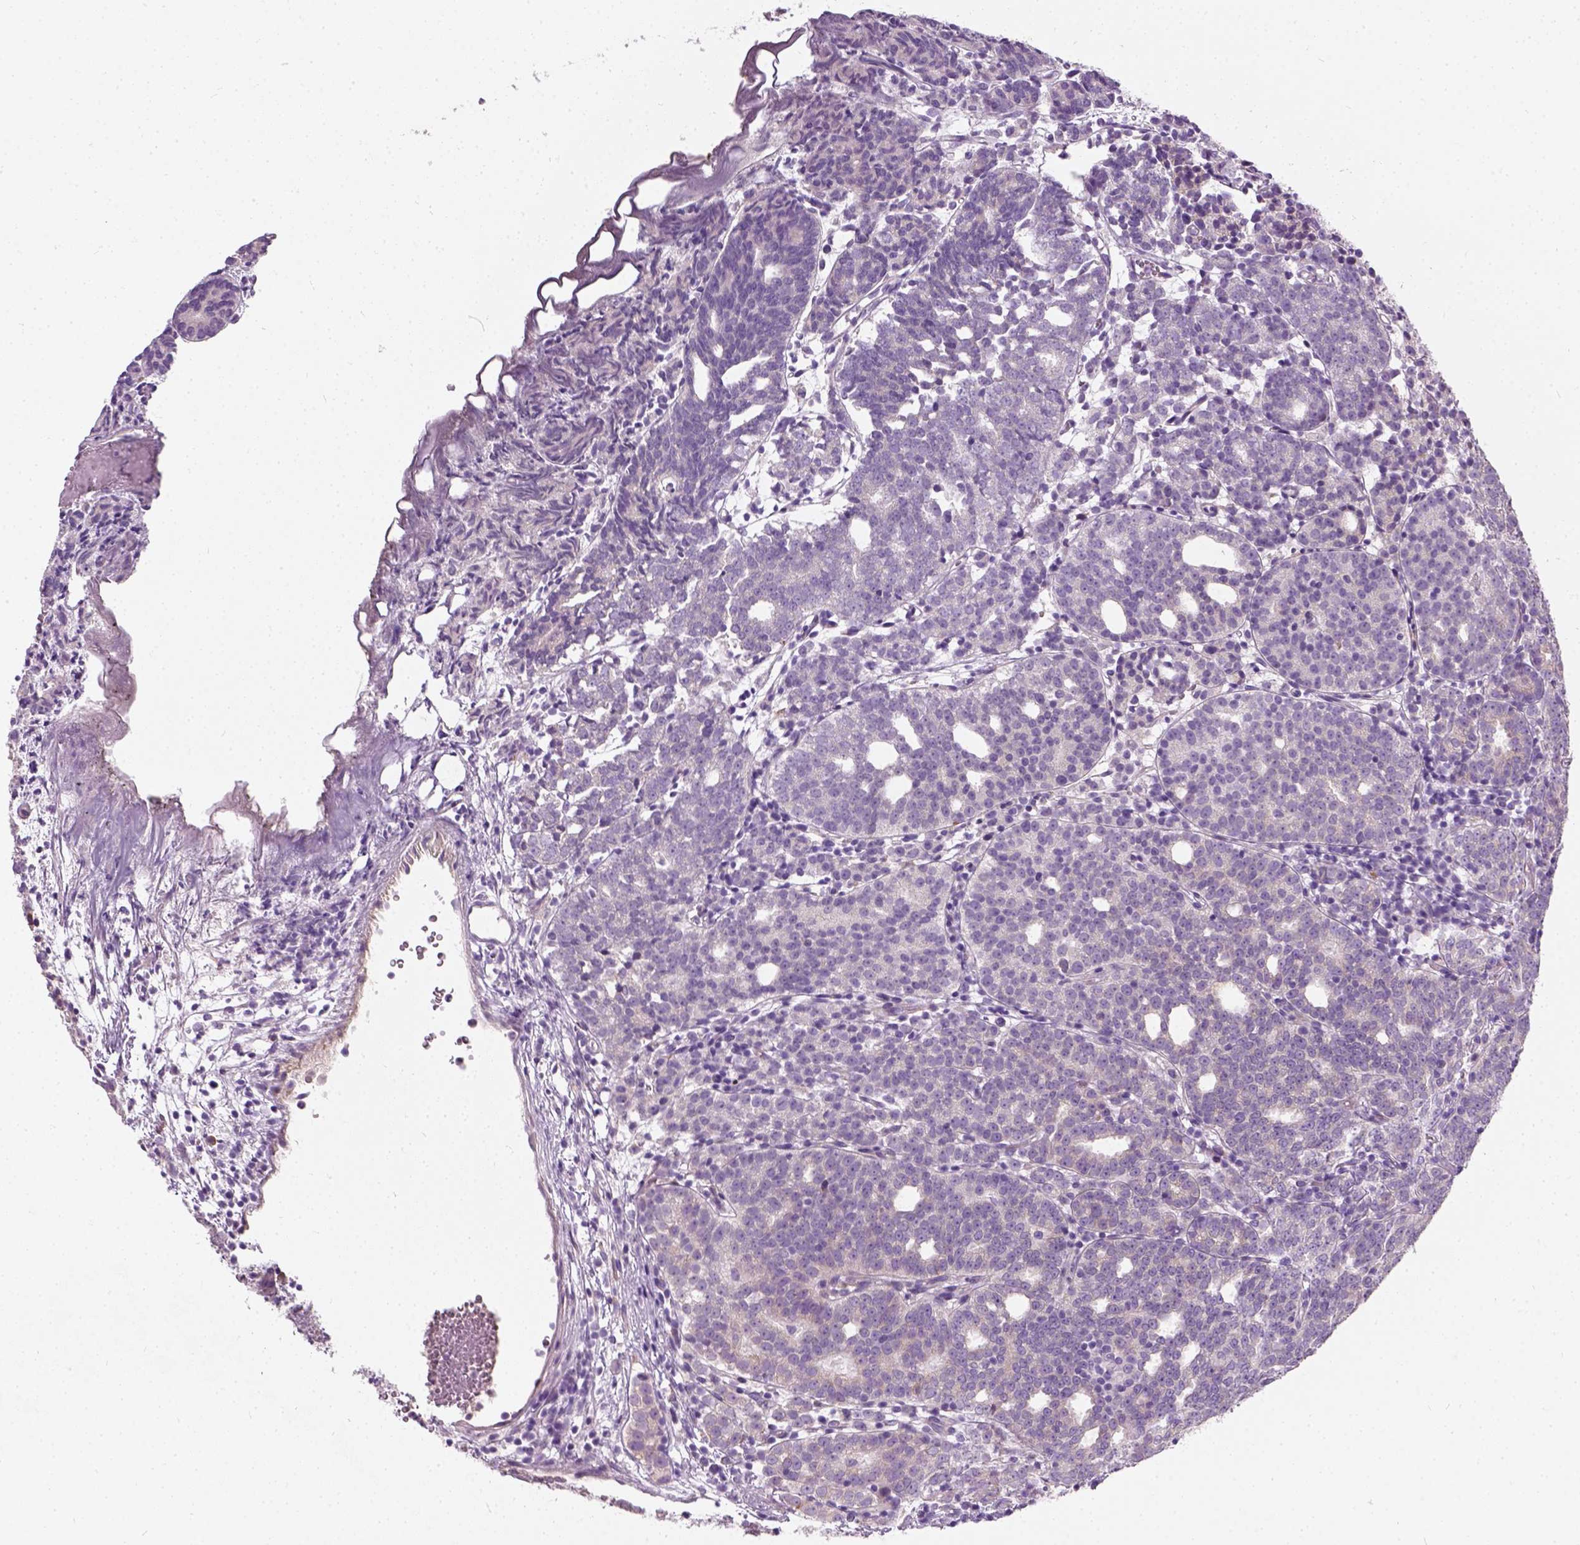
{"staining": {"intensity": "negative", "quantity": "none", "location": "none"}, "tissue": "prostate cancer", "cell_type": "Tumor cells", "image_type": "cancer", "snomed": [{"axis": "morphology", "description": "Adenocarcinoma, High grade"}, {"axis": "topography", "description": "Prostate"}], "caption": "Tumor cells show no significant protein expression in prostate adenocarcinoma (high-grade). (DAB (3,3'-diaminobenzidine) immunohistochemistry with hematoxylin counter stain).", "gene": "TRIM72", "patient": {"sex": "male", "age": 53}}